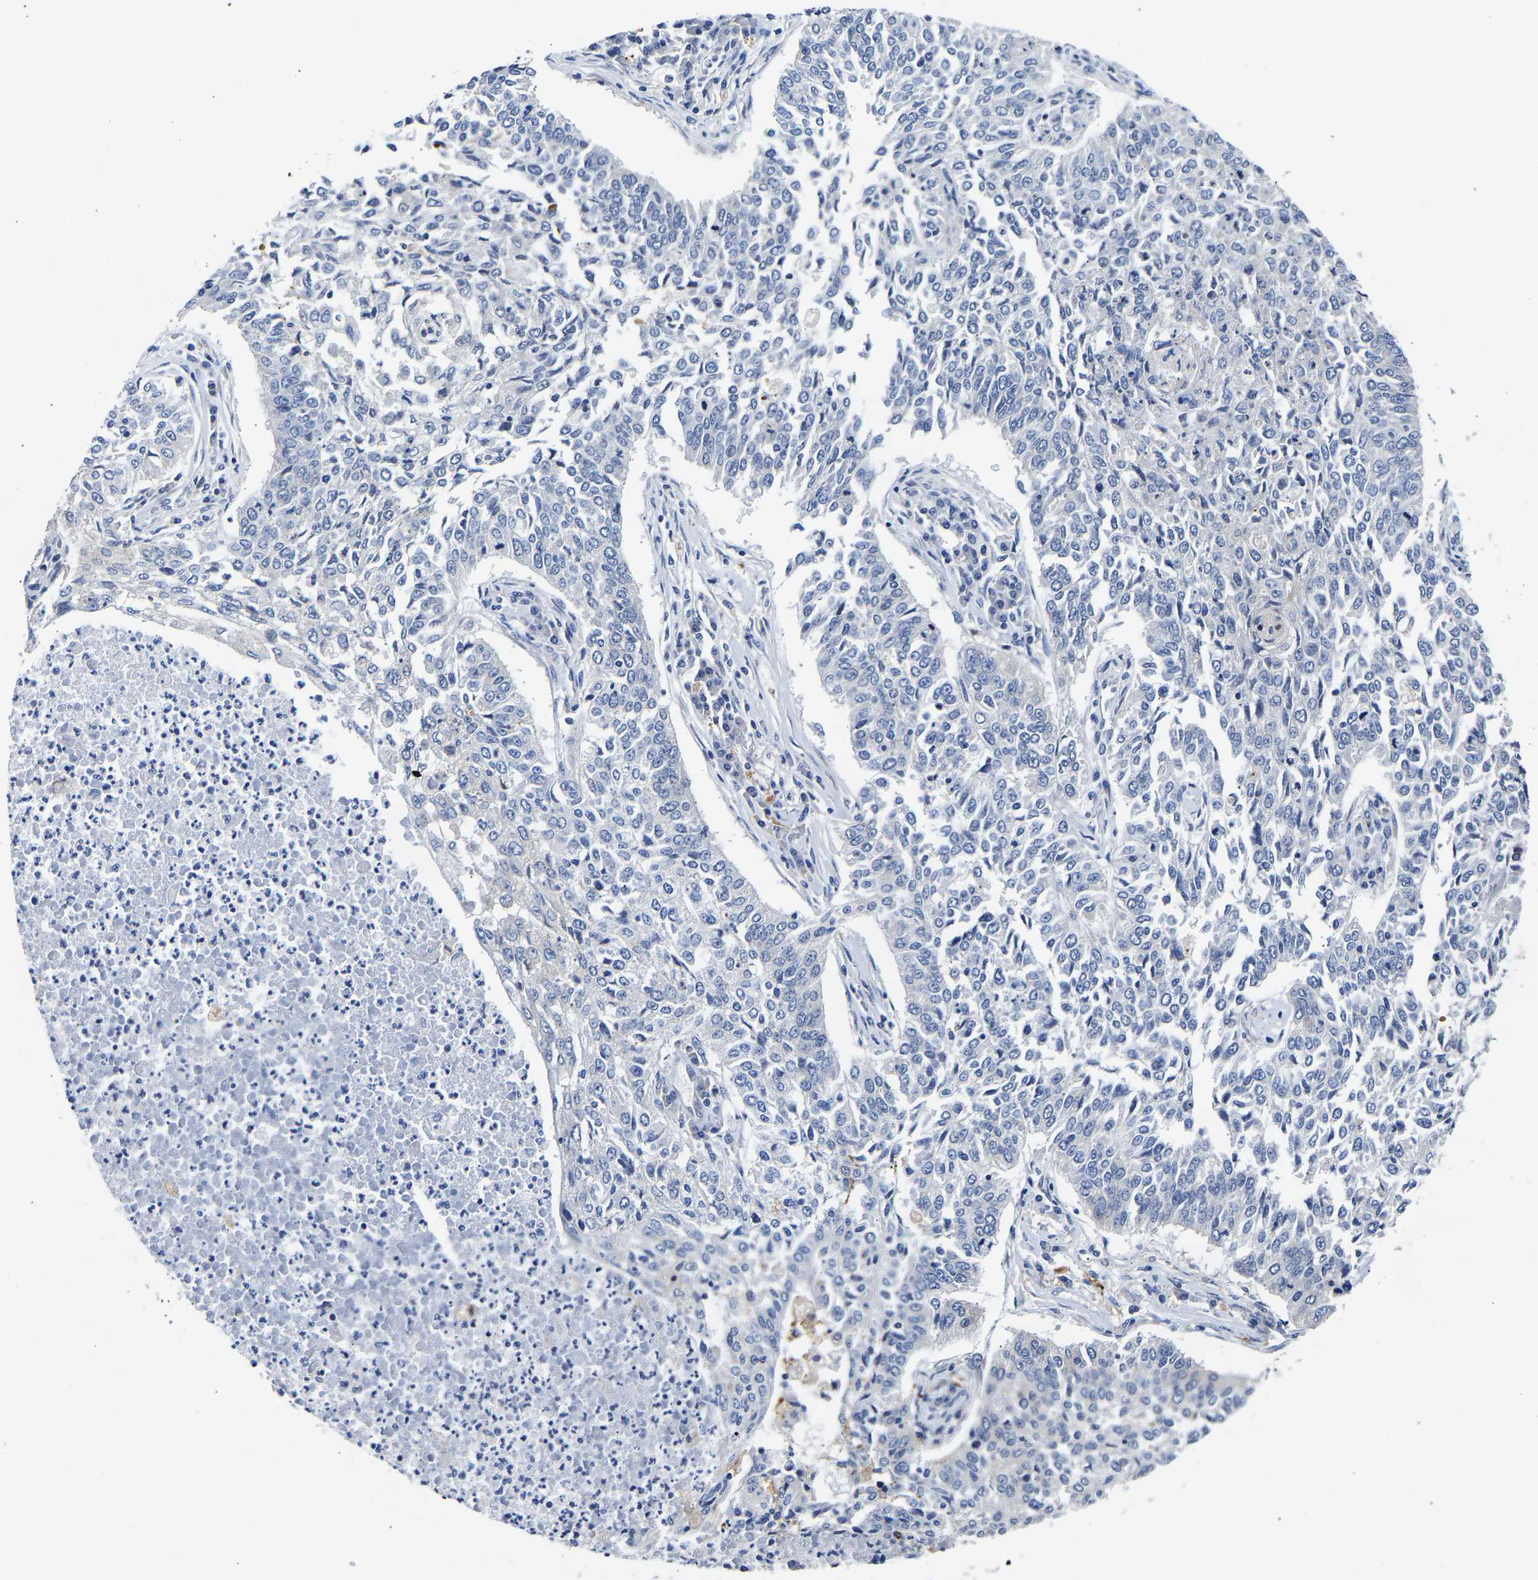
{"staining": {"intensity": "negative", "quantity": "none", "location": "none"}, "tissue": "lung cancer", "cell_type": "Tumor cells", "image_type": "cancer", "snomed": [{"axis": "morphology", "description": "Normal tissue, NOS"}, {"axis": "morphology", "description": "Squamous cell carcinoma, NOS"}, {"axis": "topography", "description": "Cartilage tissue"}, {"axis": "topography", "description": "Bronchus"}, {"axis": "topography", "description": "Lung"}], "caption": "Tumor cells are negative for brown protein staining in squamous cell carcinoma (lung).", "gene": "CCDC6", "patient": {"sex": "female", "age": 49}}